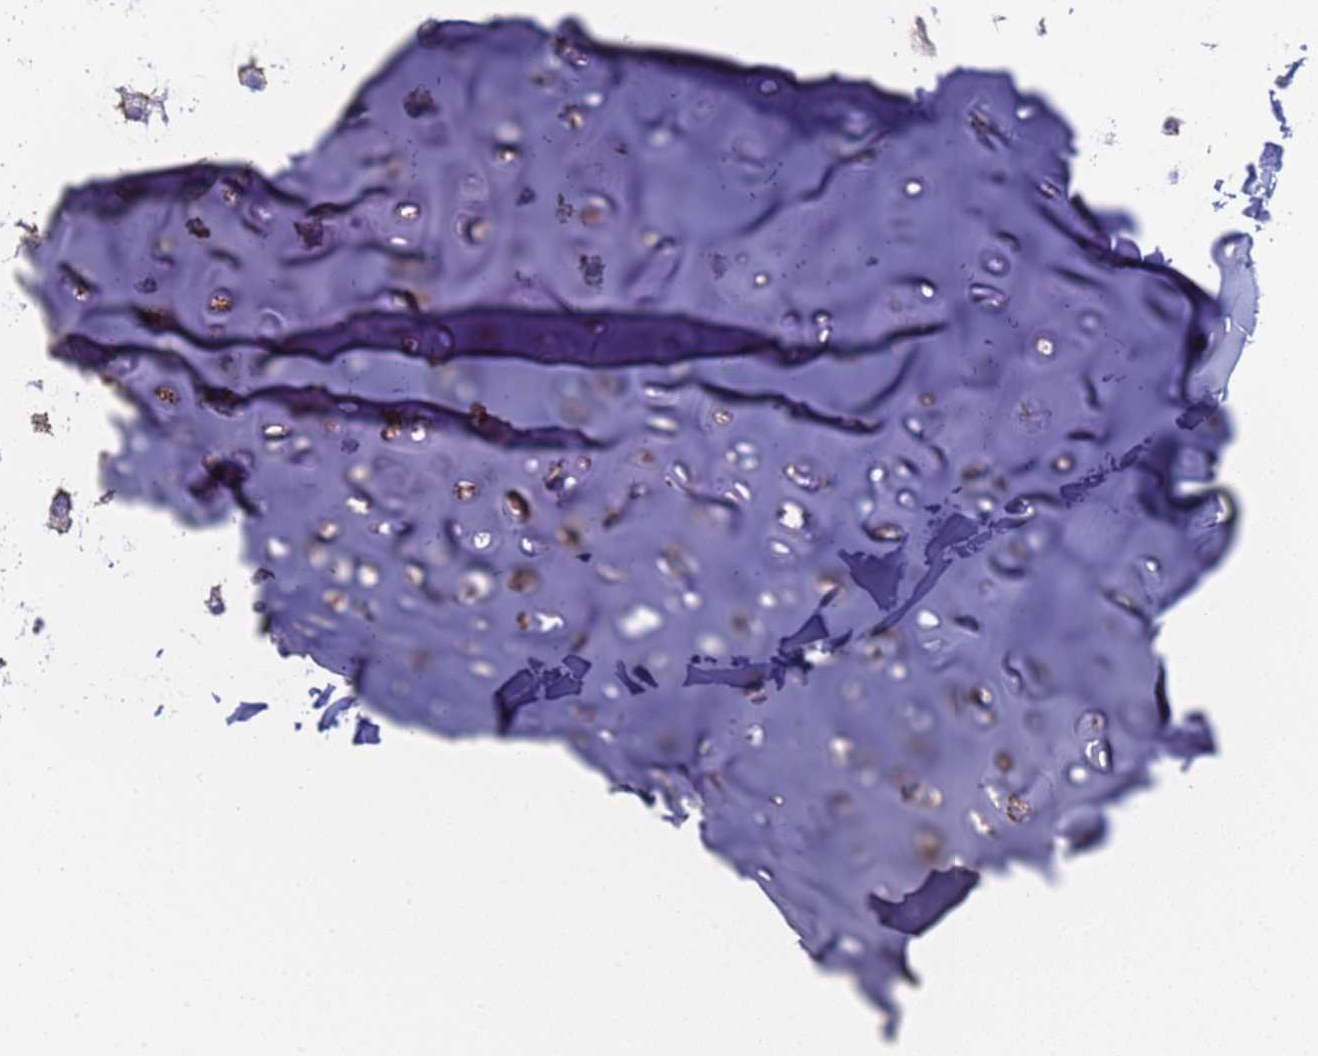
{"staining": {"intensity": "moderate", "quantity": "25%-75%", "location": "cytoplasmic/membranous"}, "tissue": "soft tissue", "cell_type": "Chondrocytes", "image_type": "normal", "snomed": [{"axis": "morphology", "description": "Normal tissue, NOS"}, {"axis": "morphology", "description": "Basal cell carcinoma"}, {"axis": "topography", "description": "Cartilage tissue"}, {"axis": "topography", "description": "Nasopharynx"}, {"axis": "topography", "description": "Oral tissue"}], "caption": "The immunohistochemical stain shows moderate cytoplasmic/membranous staining in chondrocytes of unremarkable soft tissue.", "gene": "ZBTB8OS", "patient": {"sex": "female", "age": 77}}